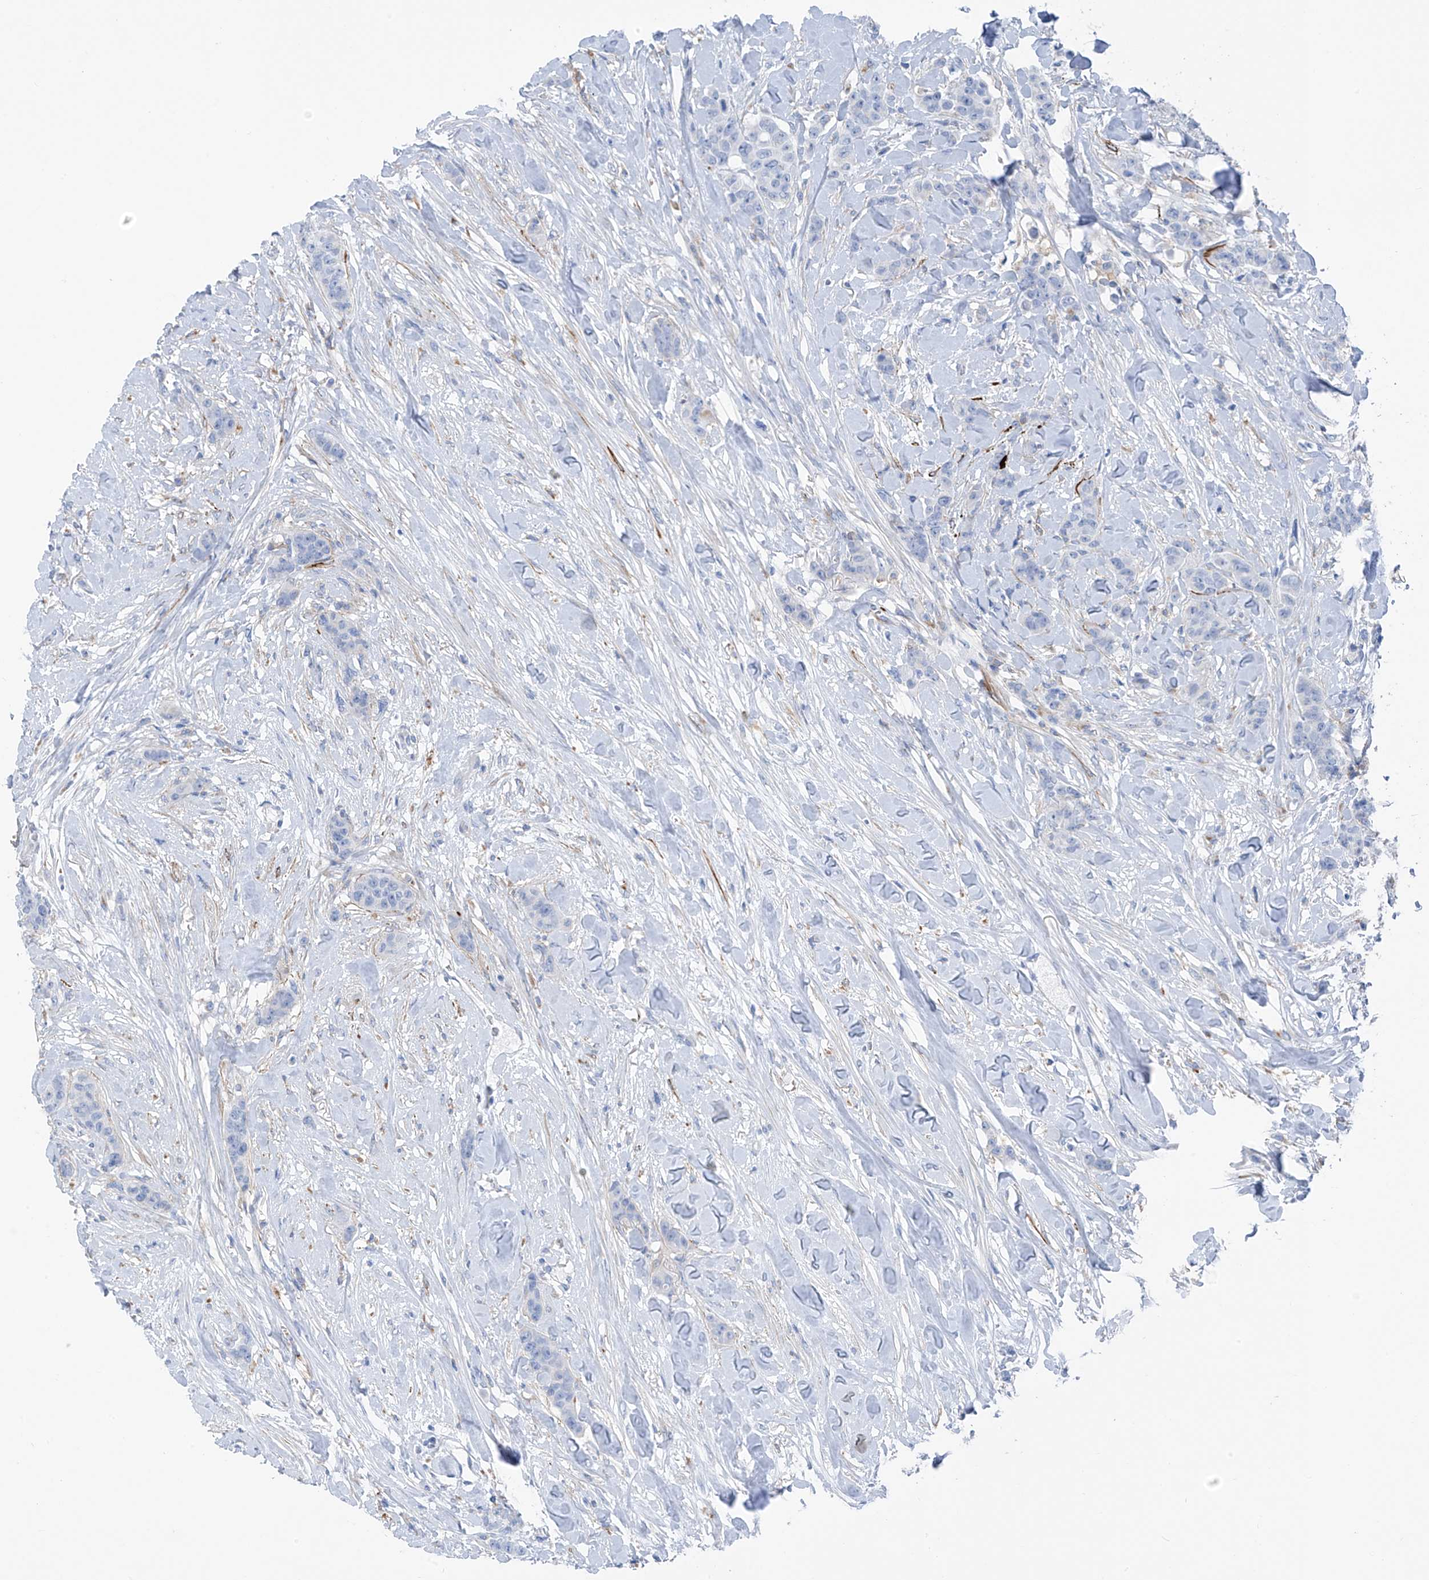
{"staining": {"intensity": "negative", "quantity": "none", "location": "none"}, "tissue": "breast cancer", "cell_type": "Tumor cells", "image_type": "cancer", "snomed": [{"axis": "morphology", "description": "Duct carcinoma"}, {"axis": "topography", "description": "Breast"}], "caption": "Intraductal carcinoma (breast) was stained to show a protein in brown. There is no significant expression in tumor cells.", "gene": "GLMP", "patient": {"sex": "female", "age": 40}}